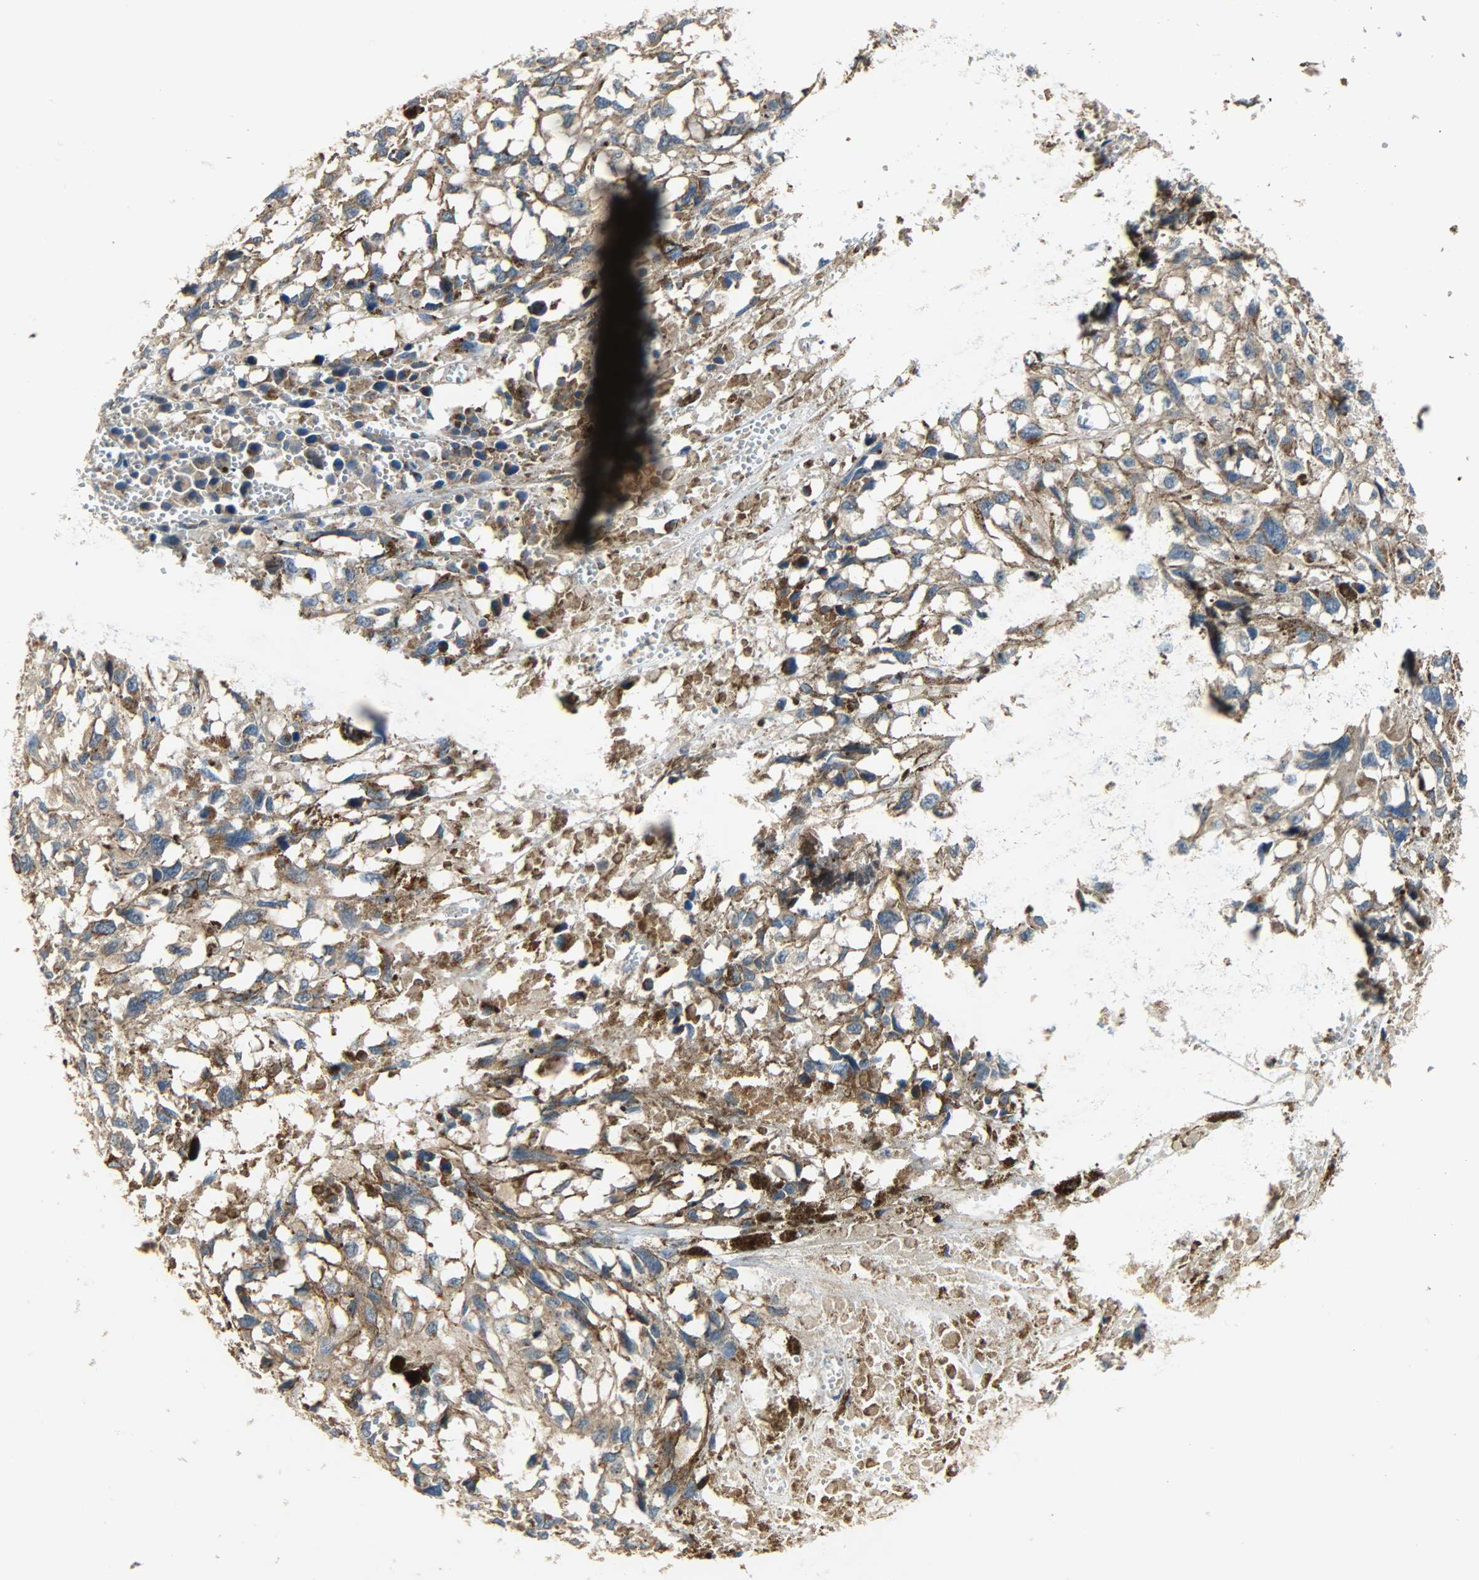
{"staining": {"intensity": "moderate", "quantity": ">75%", "location": "cytoplasmic/membranous"}, "tissue": "melanoma", "cell_type": "Tumor cells", "image_type": "cancer", "snomed": [{"axis": "morphology", "description": "Malignant melanoma, Metastatic site"}, {"axis": "topography", "description": "Lymph node"}], "caption": "Melanoma stained for a protein (brown) reveals moderate cytoplasmic/membranous positive positivity in approximately >75% of tumor cells.", "gene": "KIAA1217", "patient": {"sex": "male", "age": 59}}